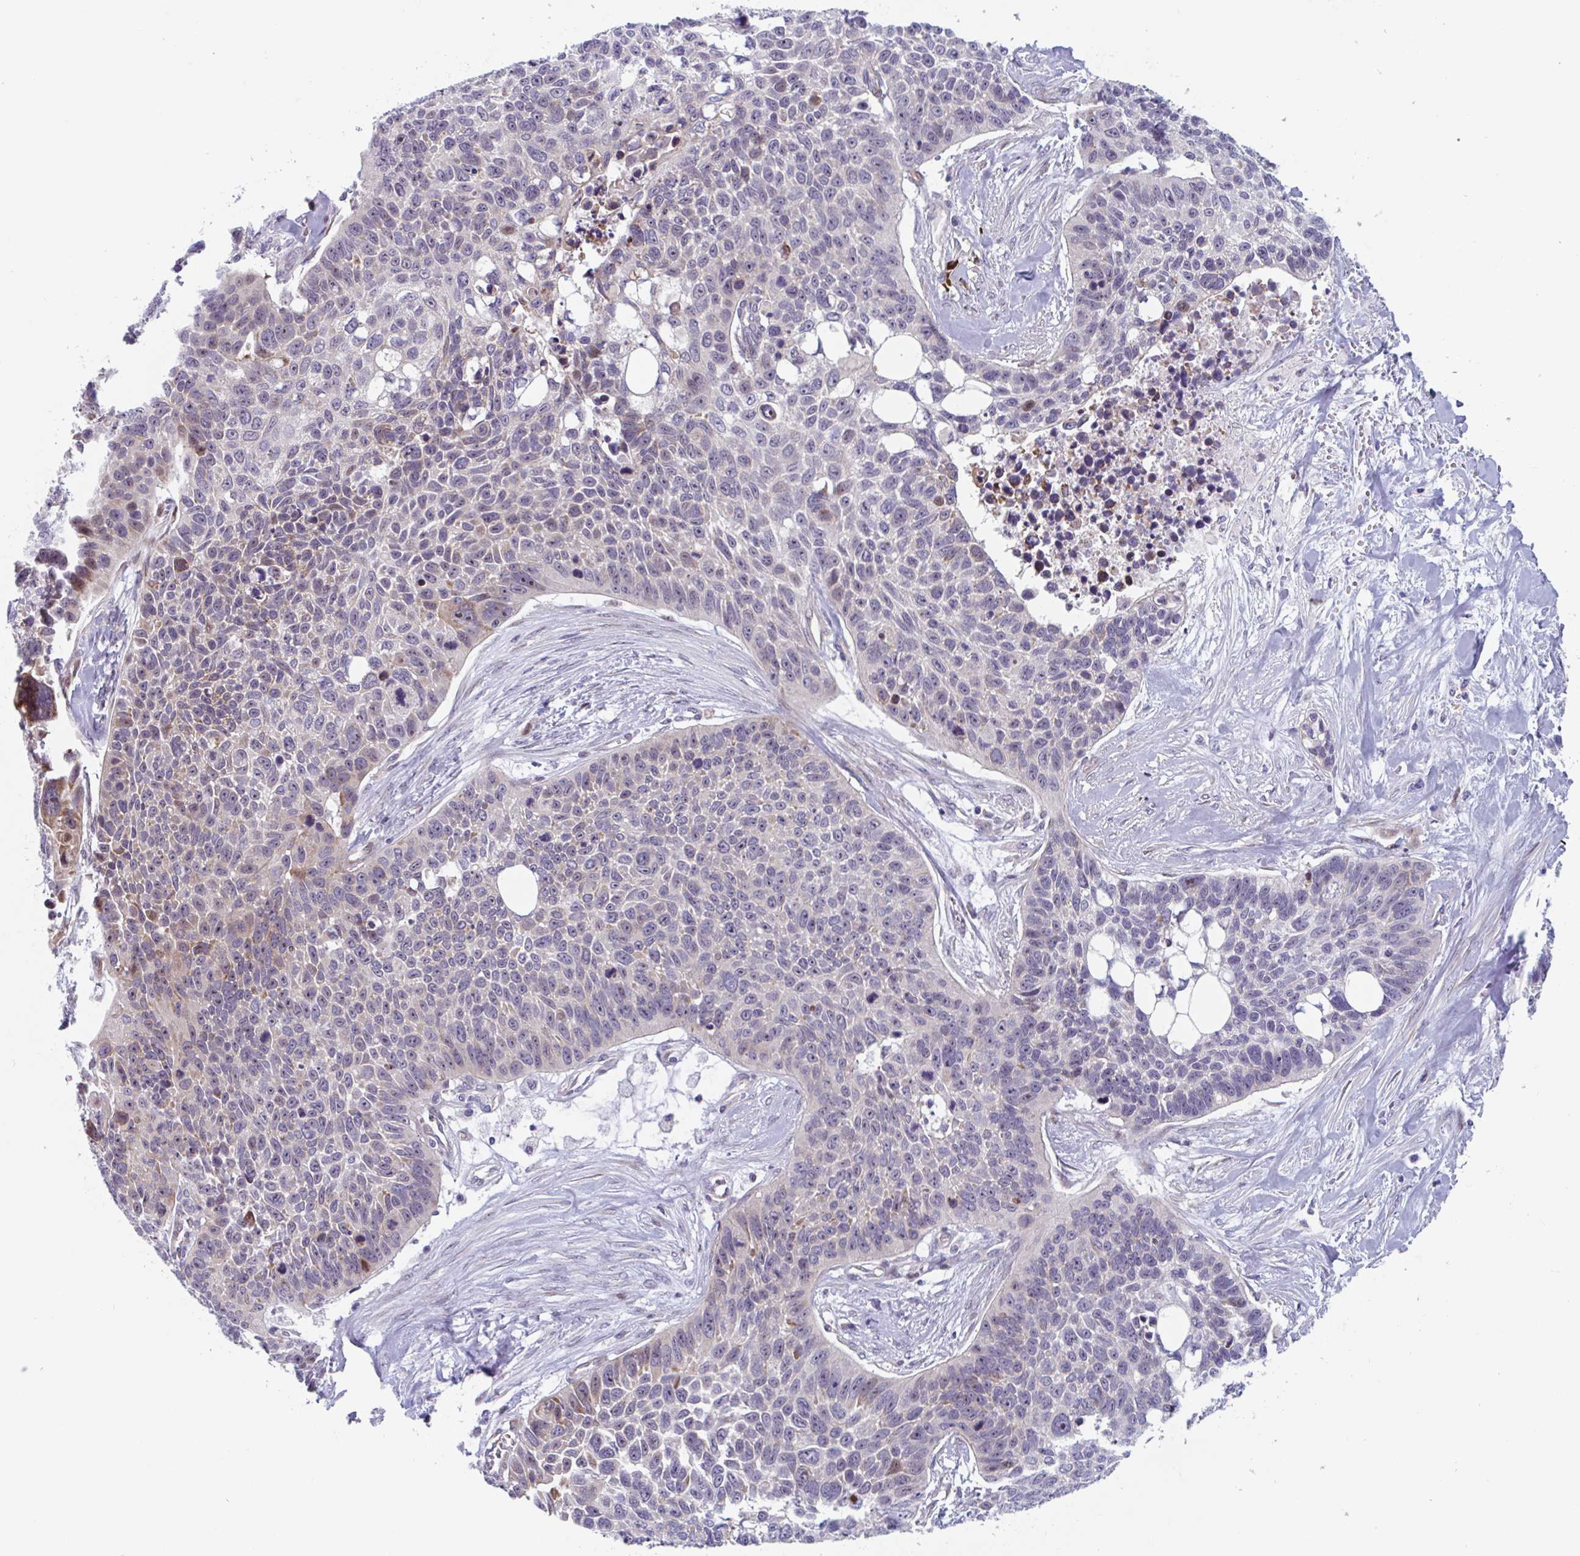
{"staining": {"intensity": "moderate", "quantity": "<25%", "location": "cytoplasmic/membranous"}, "tissue": "lung cancer", "cell_type": "Tumor cells", "image_type": "cancer", "snomed": [{"axis": "morphology", "description": "Squamous cell carcinoma, NOS"}, {"axis": "topography", "description": "Lung"}], "caption": "Tumor cells reveal low levels of moderate cytoplasmic/membranous staining in about <25% of cells in human squamous cell carcinoma (lung). Immunohistochemistry stains the protein in brown and the nuclei are stained blue.", "gene": "DUXA", "patient": {"sex": "male", "age": 62}}